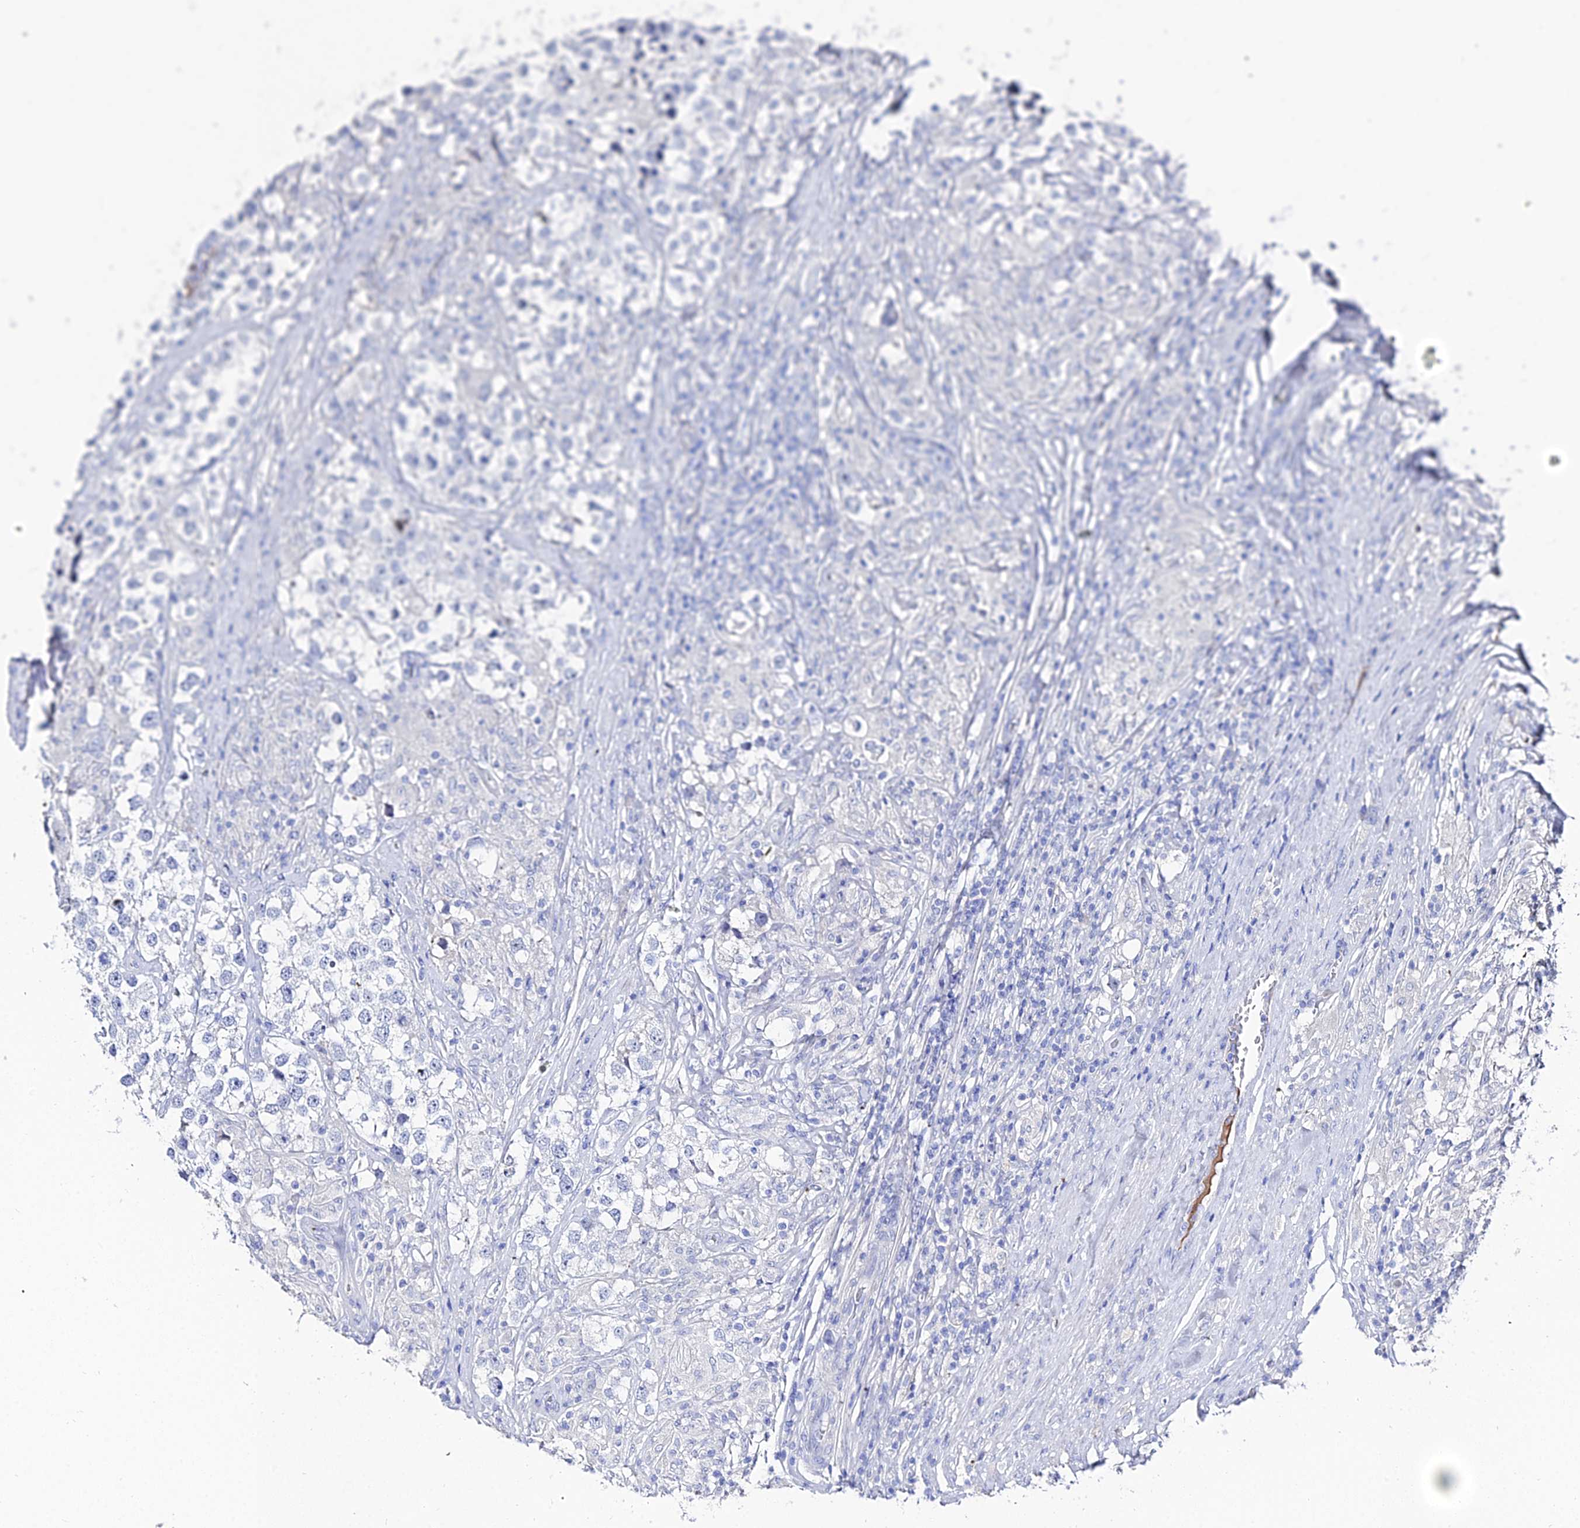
{"staining": {"intensity": "negative", "quantity": "none", "location": "none"}, "tissue": "testis cancer", "cell_type": "Tumor cells", "image_type": "cancer", "snomed": [{"axis": "morphology", "description": "Seminoma, NOS"}, {"axis": "topography", "description": "Testis"}], "caption": "A high-resolution image shows immunohistochemistry staining of seminoma (testis), which shows no significant expression in tumor cells.", "gene": "KRT17", "patient": {"sex": "male", "age": 46}}